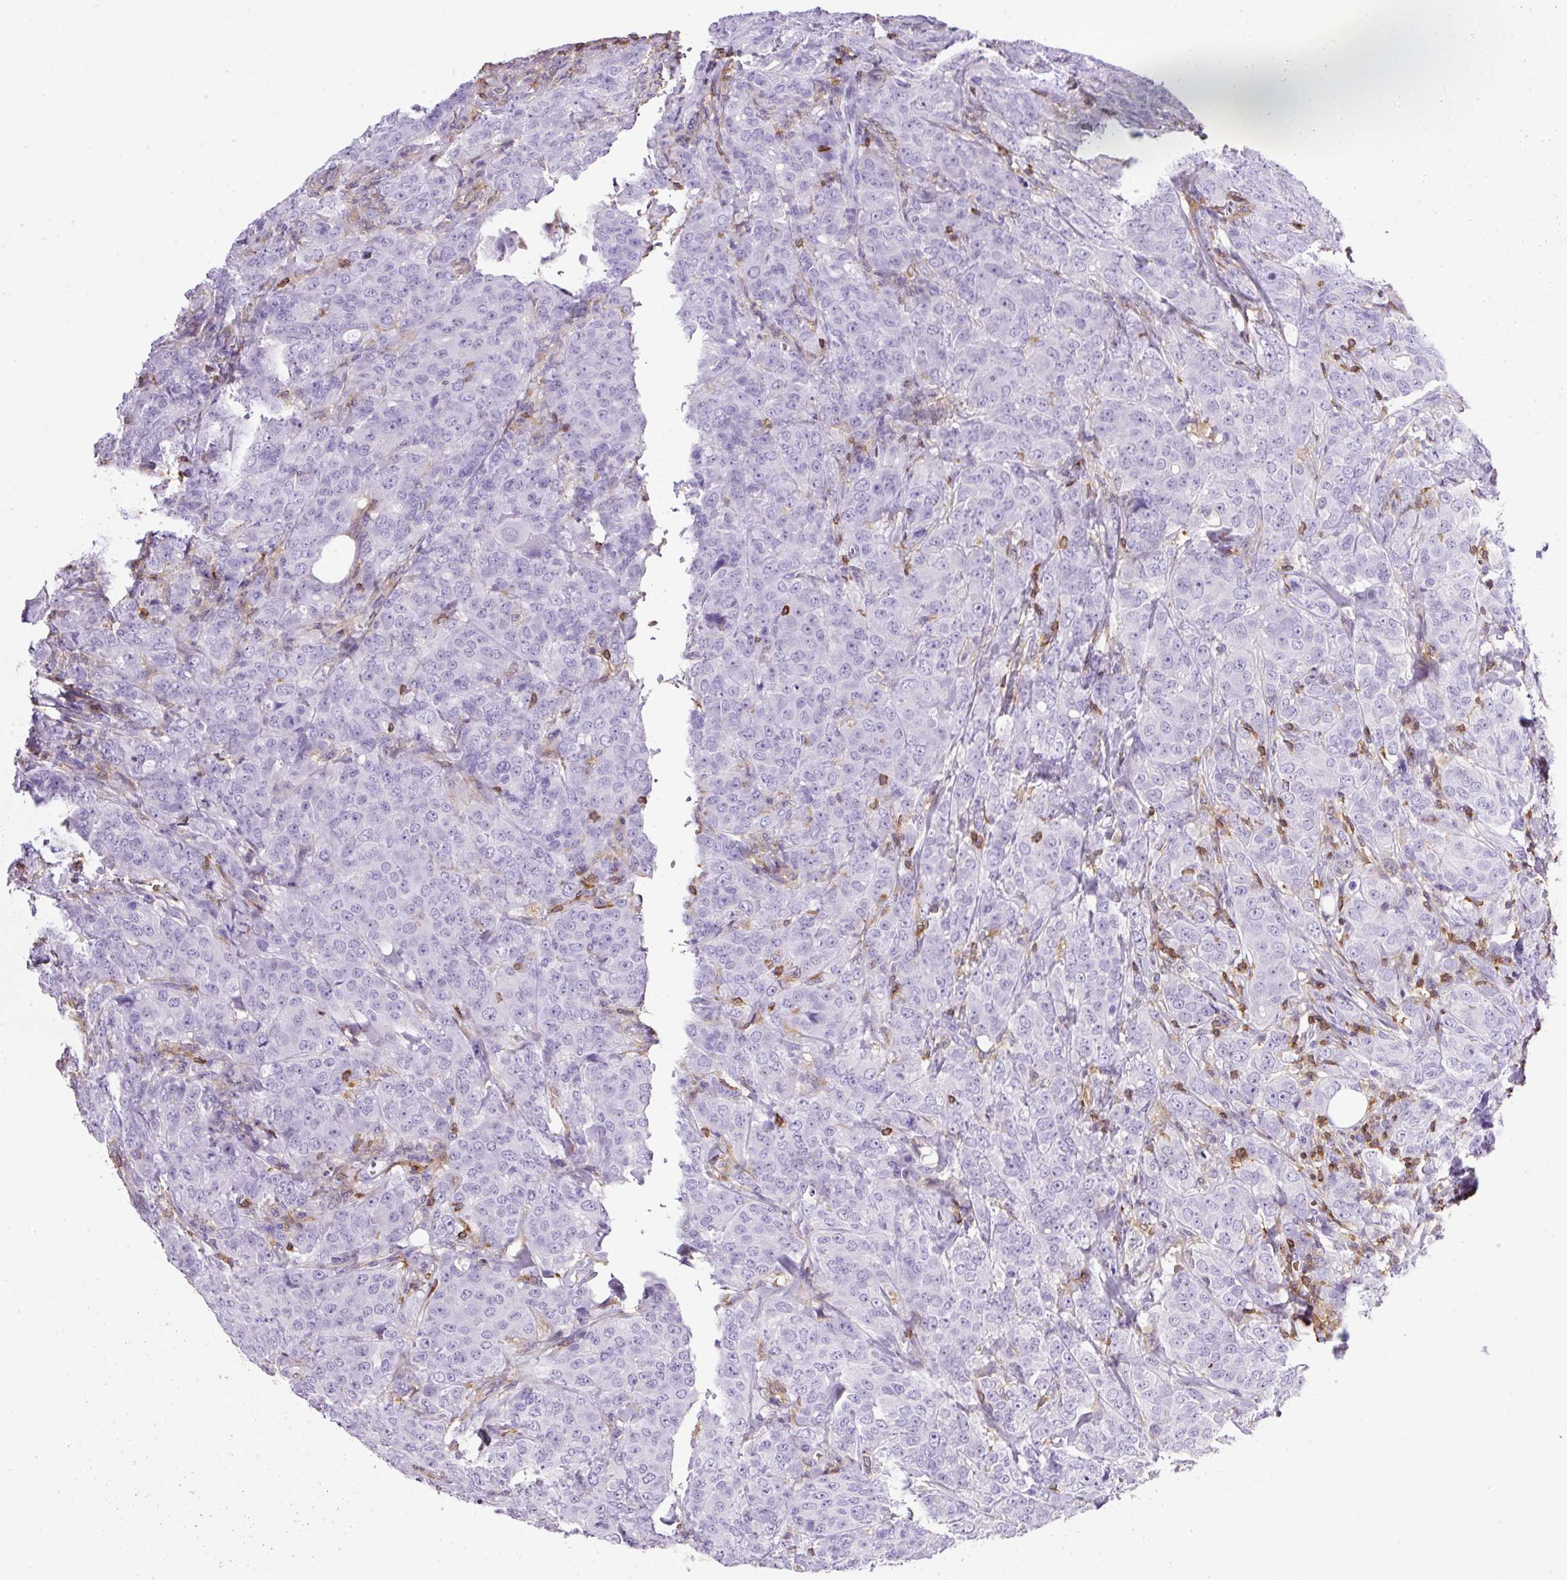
{"staining": {"intensity": "negative", "quantity": "none", "location": "none"}, "tissue": "breast cancer", "cell_type": "Tumor cells", "image_type": "cancer", "snomed": [{"axis": "morphology", "description": "Duct carcinoma"}, {"axis": "topography", "description": "Breast"}], "caption": "The IHC image has no significant positivity in tumor cells of breast cancer tissue.", "gene": "FAM228B", "patient": {"sex": "female", "age": 43}}